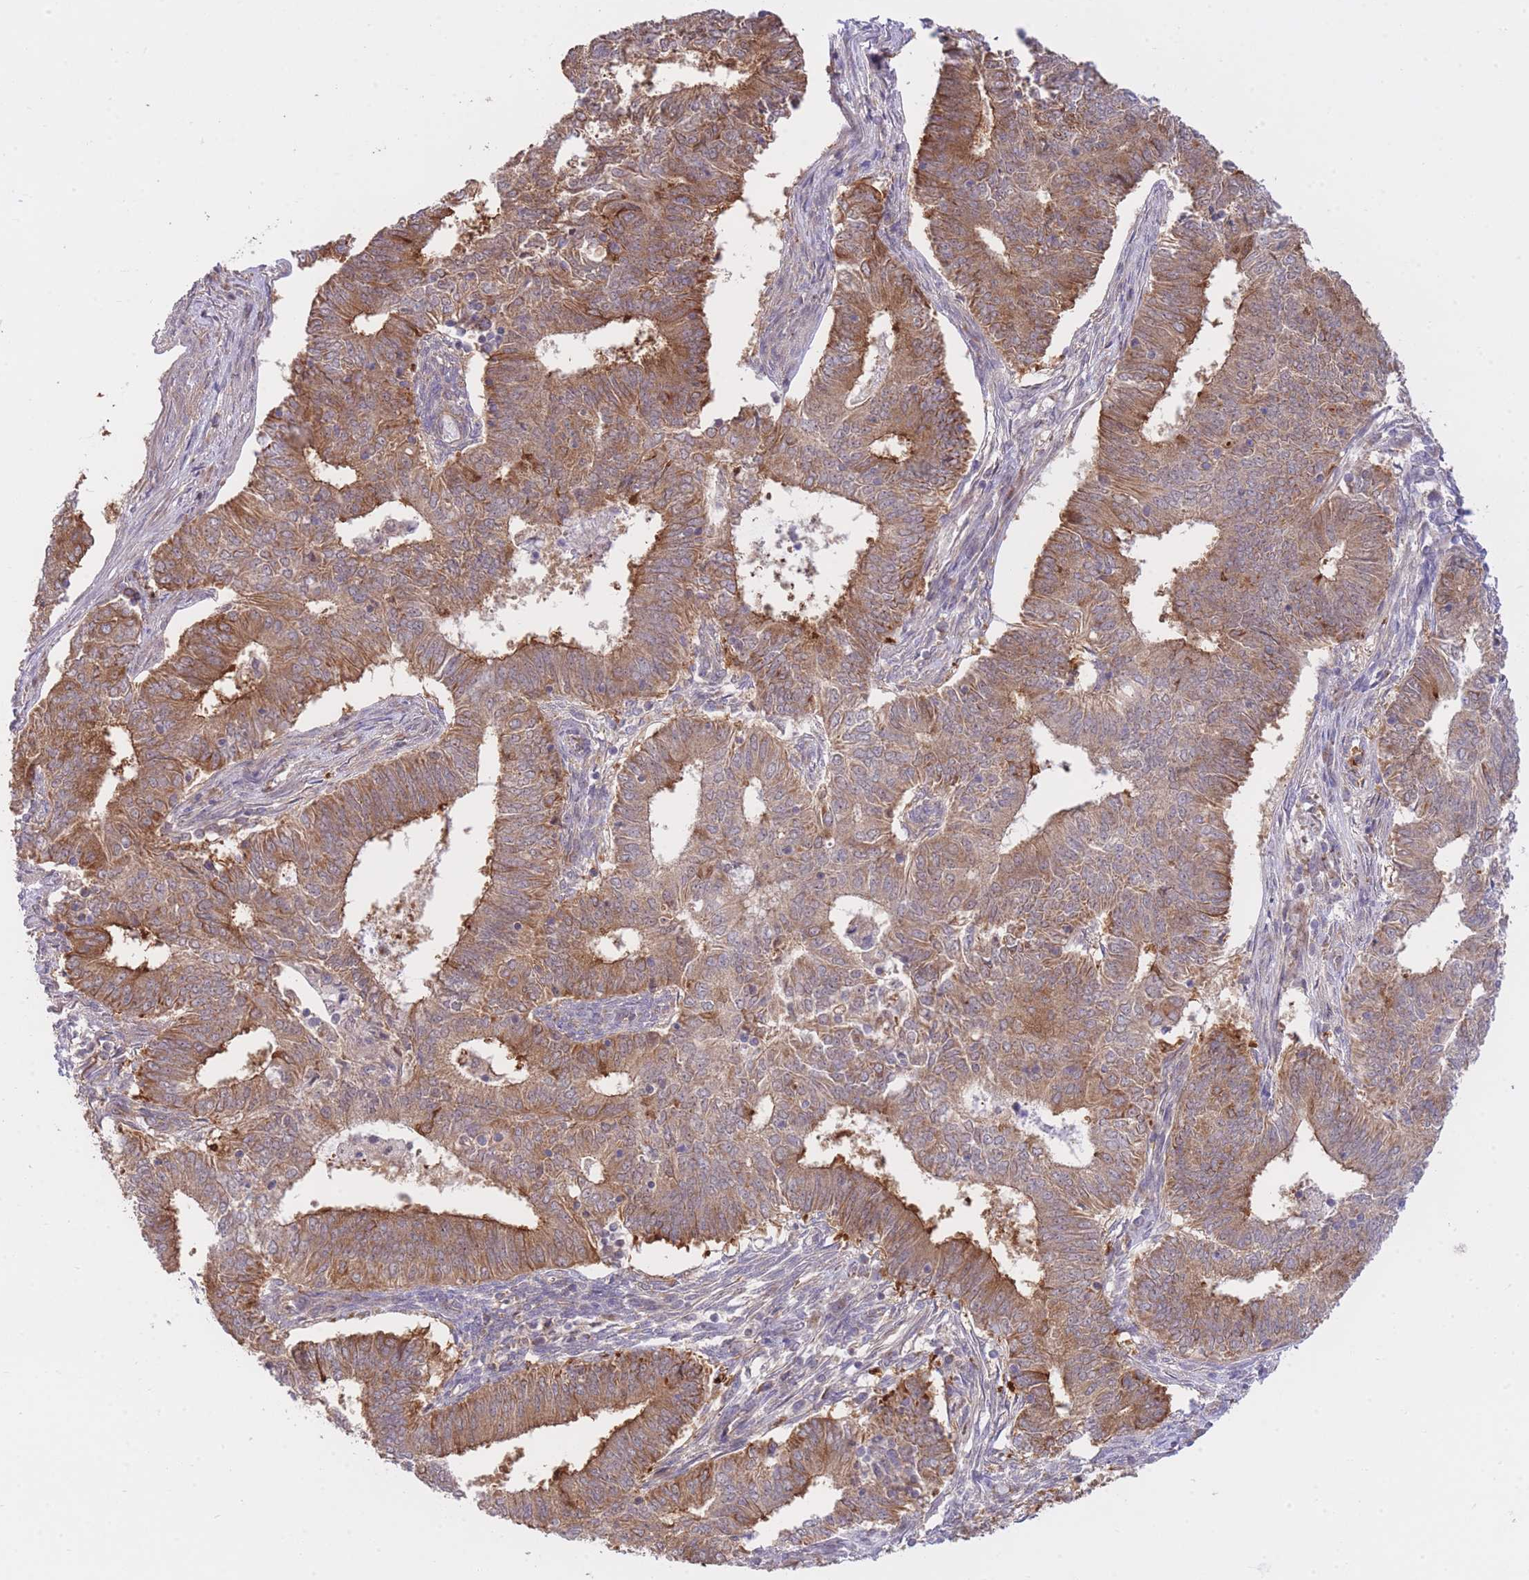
{"staining": {"intensity": "moderate", "quantity": ">75%", "location": "cytoplasmic/membranous"}, "tissue": "endometrial cancer", "cell_type": "Tumor cells", "image_type": "cancer", "snomed": [{"axis": "morphology", "description": "Adenocarcinoma, NOS"}, {"axis": "topography", "description": "Endometrium"}], "caption": "Moderate cytoplasmic/membranous protein expression is present in about >75% of tumor cells in endometrial adenocarcinoma.", "gene": "EXOSC8", "patient": {"sex": "female", "age": 62}}